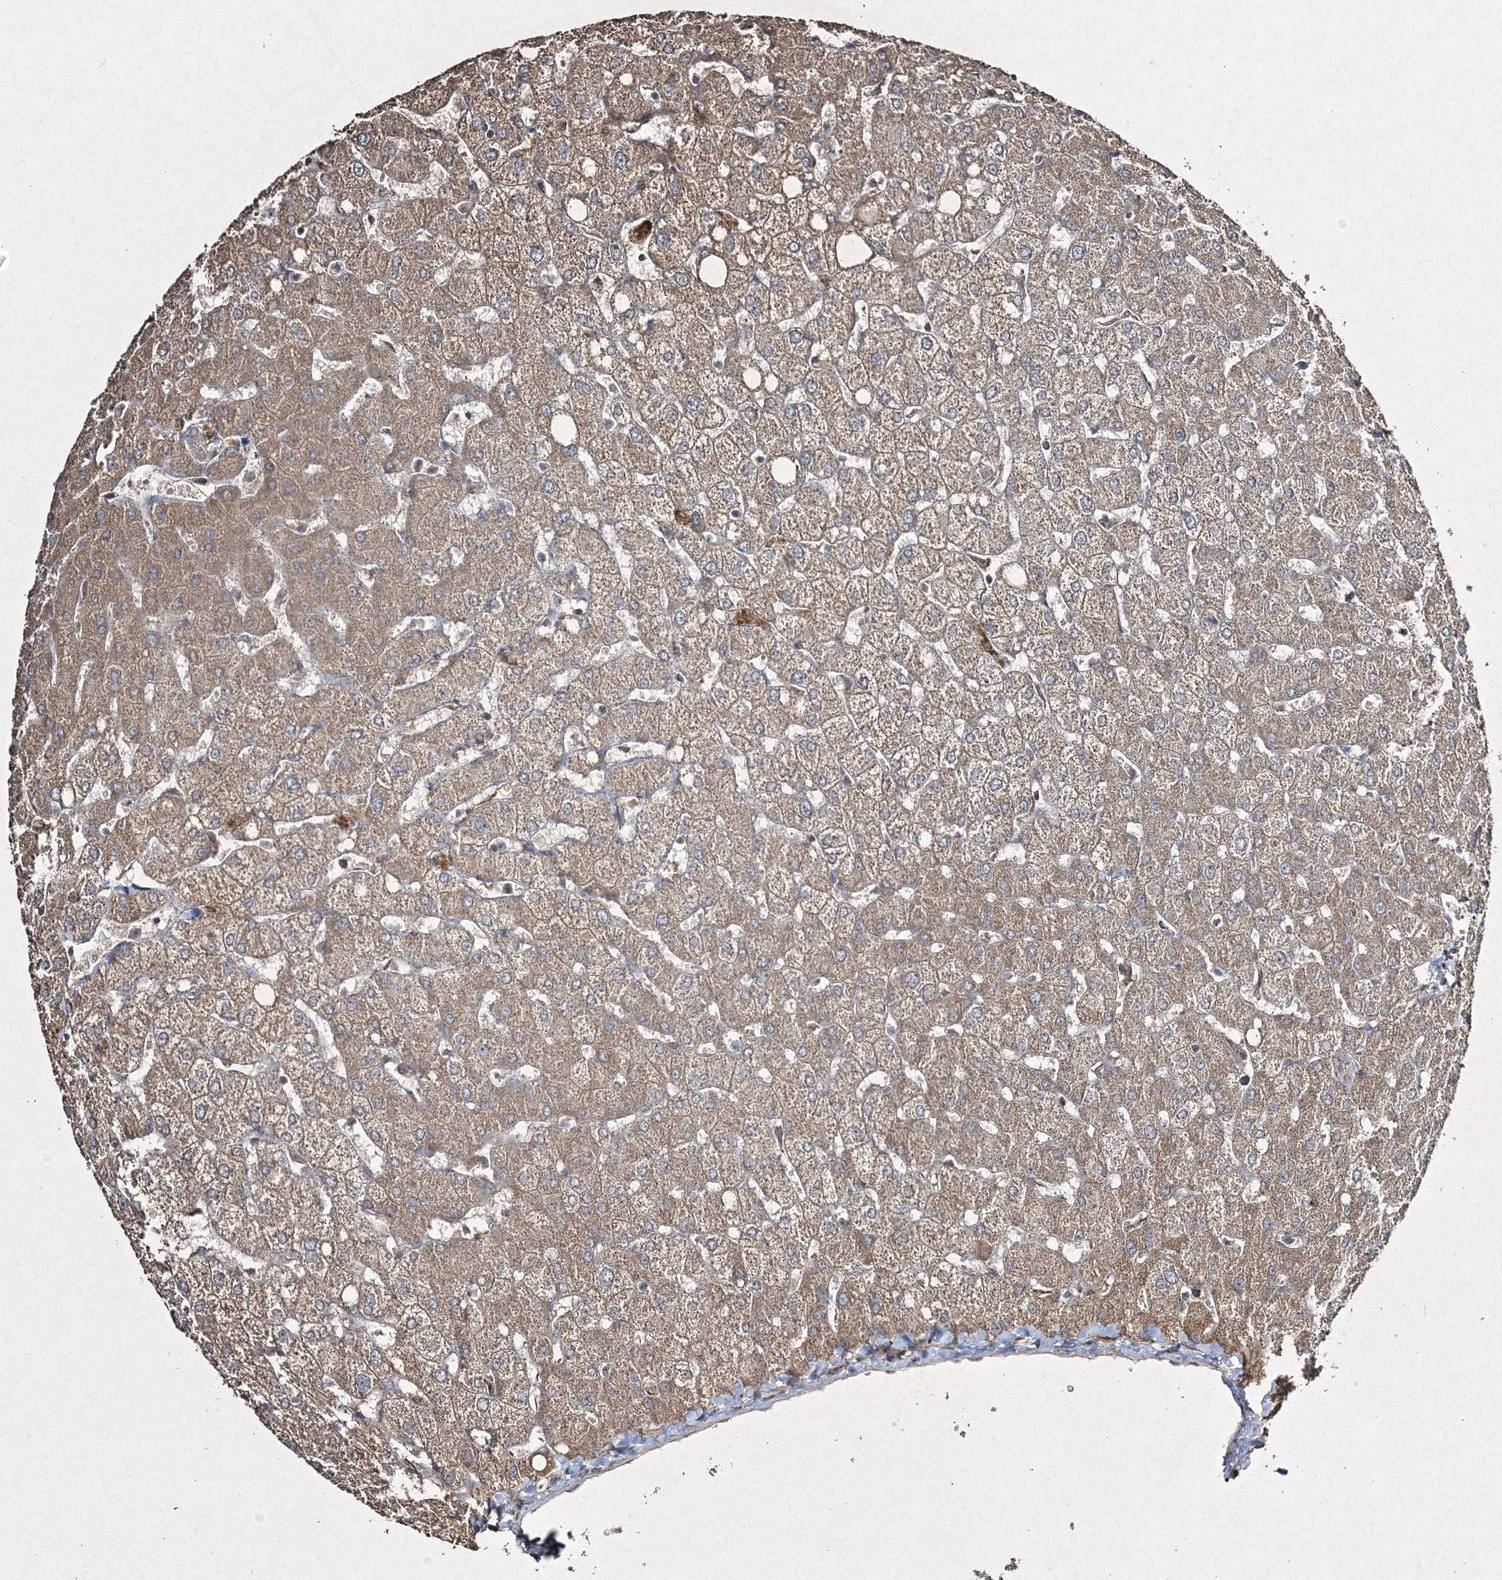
{"staining": {"intensity": "negative", "quantity": "none", "location": "none"}, "tissue": "liver", "cell_type": "Cholangiocytes", "image_type": "normal", "snomed": [{"axis": "morphology", "description": "Normal tissue, NOS"}, {"axis": "topography", "description": "Liver"}], "caption": "DAB immunohistochemical staining of unremarkable liver demonstrates no significant expression in cholangiocytes.", "gene": "GRSF1", "patient": {"sex": "female", "age": 54}}